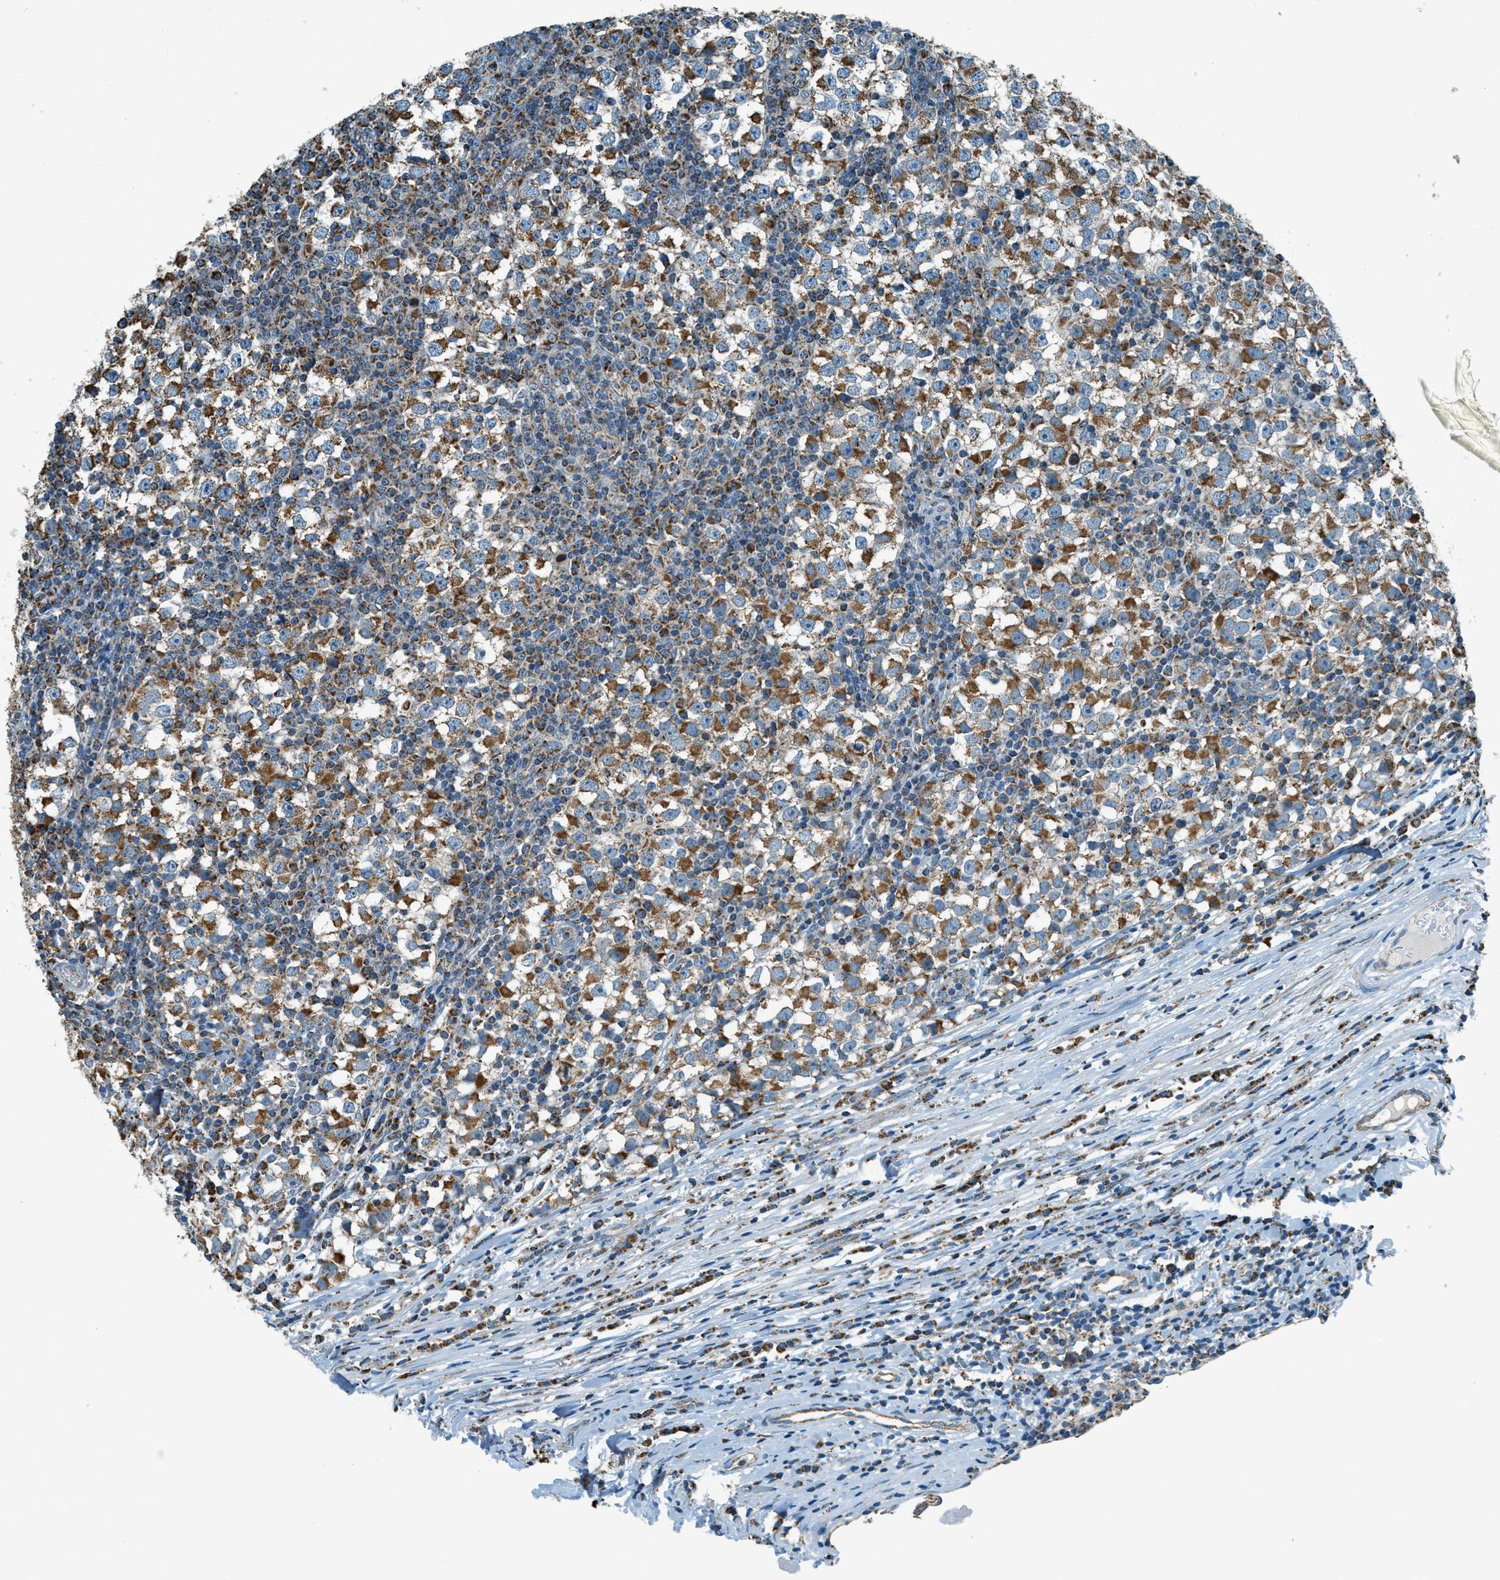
{"staining": {"intensity": "strong", "quantity": ">75%", "location": "cytoplasmic/membranous"}, "tissue": "testis cancer", "cell_type": "Tumor cells", "image_type": "cancer", "snomed": [{"axis": "morphology", "description": "Seminoma, NOS"}, {"axis": "topography", "description": "Testis"}], "caption": "Strong cytoplasmic/membranous protein expression is appreciated in about >75% of tumor cells in testis cancer. Ihc stains the protein in brown and the nuclei are stained blue.", "gene": "CHST15", "patient": {"sex": "male", "age": 65}}